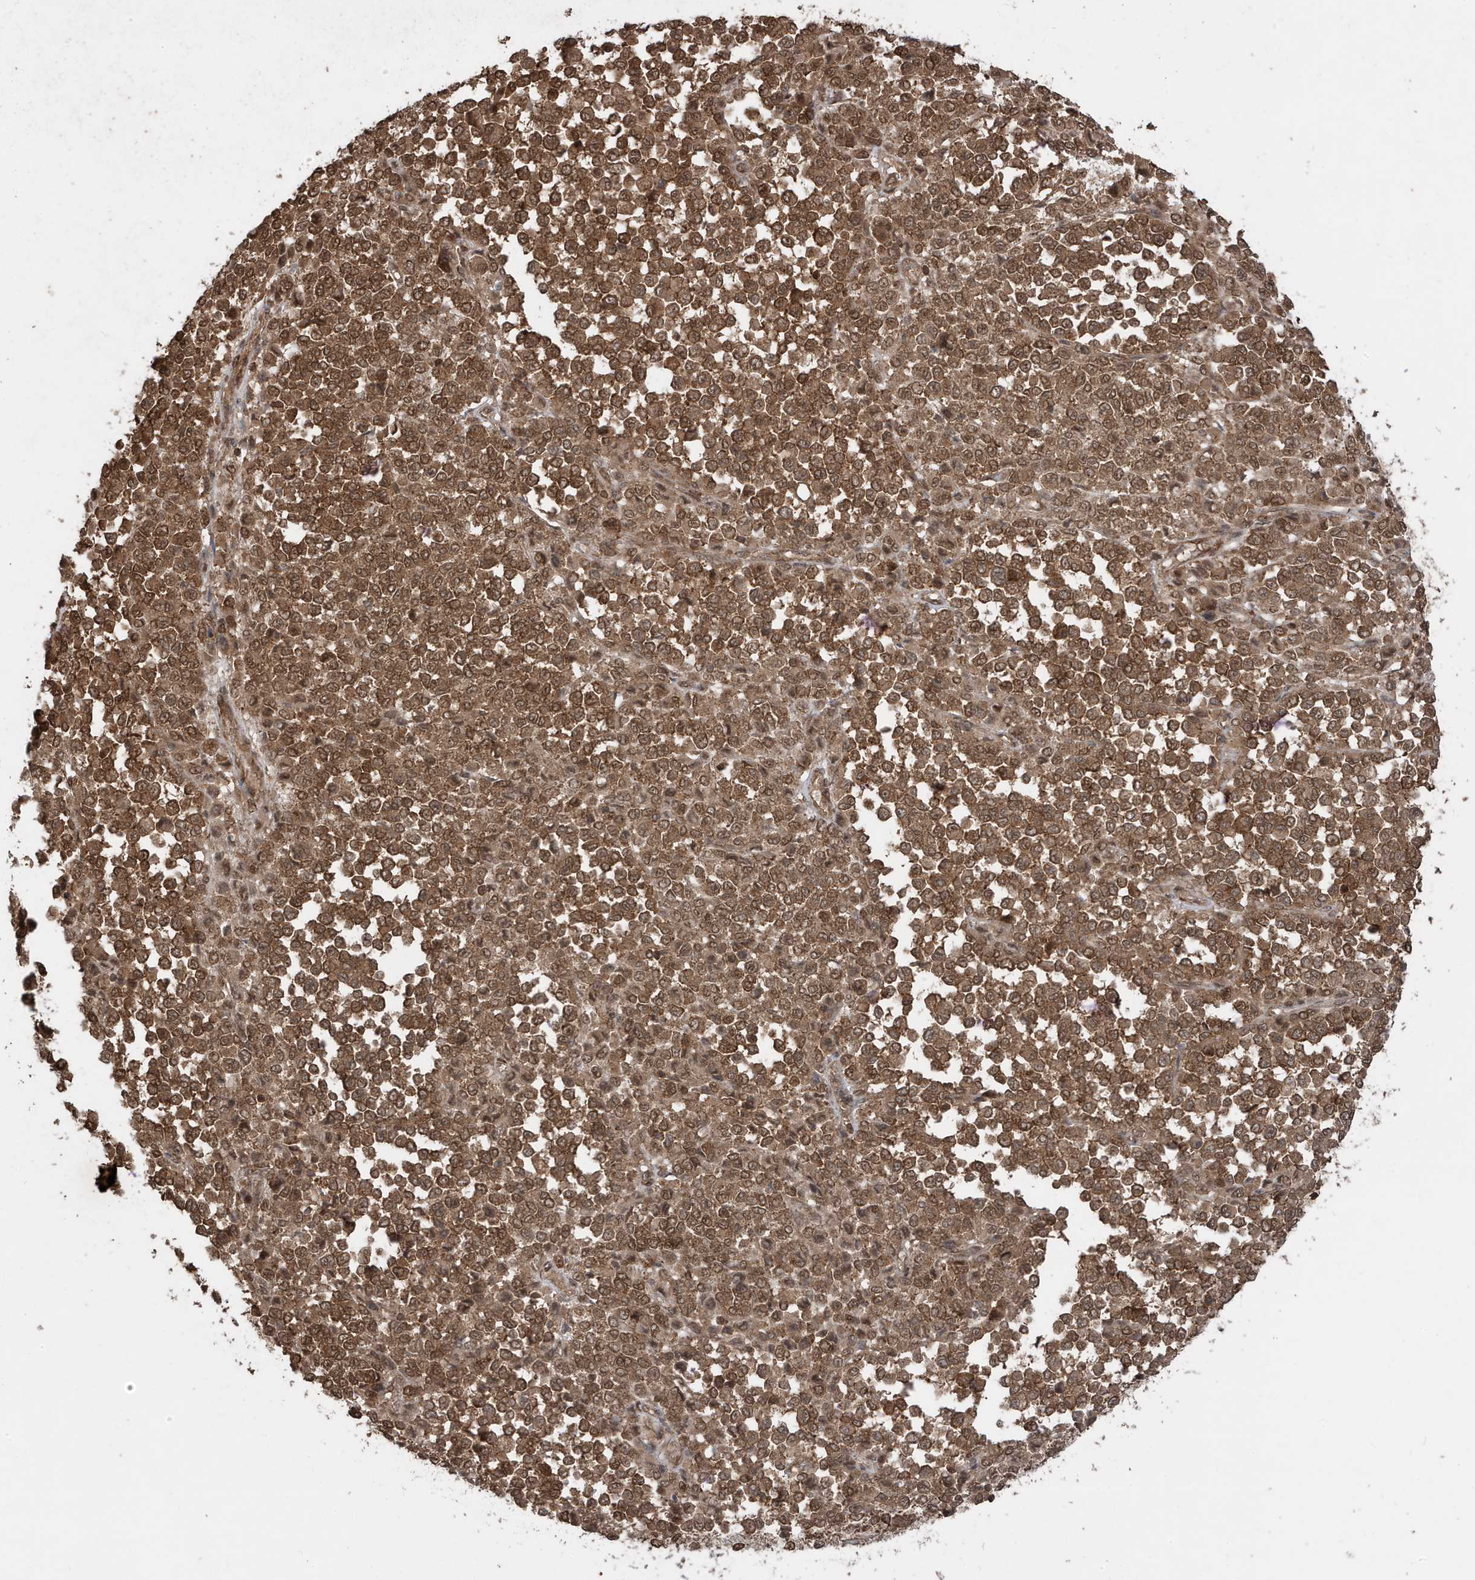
{"staining": {"intensity": "moderate", "quantity": ">75%", "location": "cytoplasmic/membranous,nuclear"}, "tissue": "melanoma", "cell_type": "Tumor cells", "image_type": "cancer", "snomed": [{"axis": "morphology", "description": "Malignant melanoma, Metastatic site"}, {"axis": "topography", "description": "Pancreas"}], "caption": "Approximately >75% of tumor cells in human melanoma reveal moderate cytoplasmic/membranous and nuclear protein staining as visualized by brown immunohistochemical staining.", "gene": "ASAP1", "patient": {"sex": "female", "age": 30}}